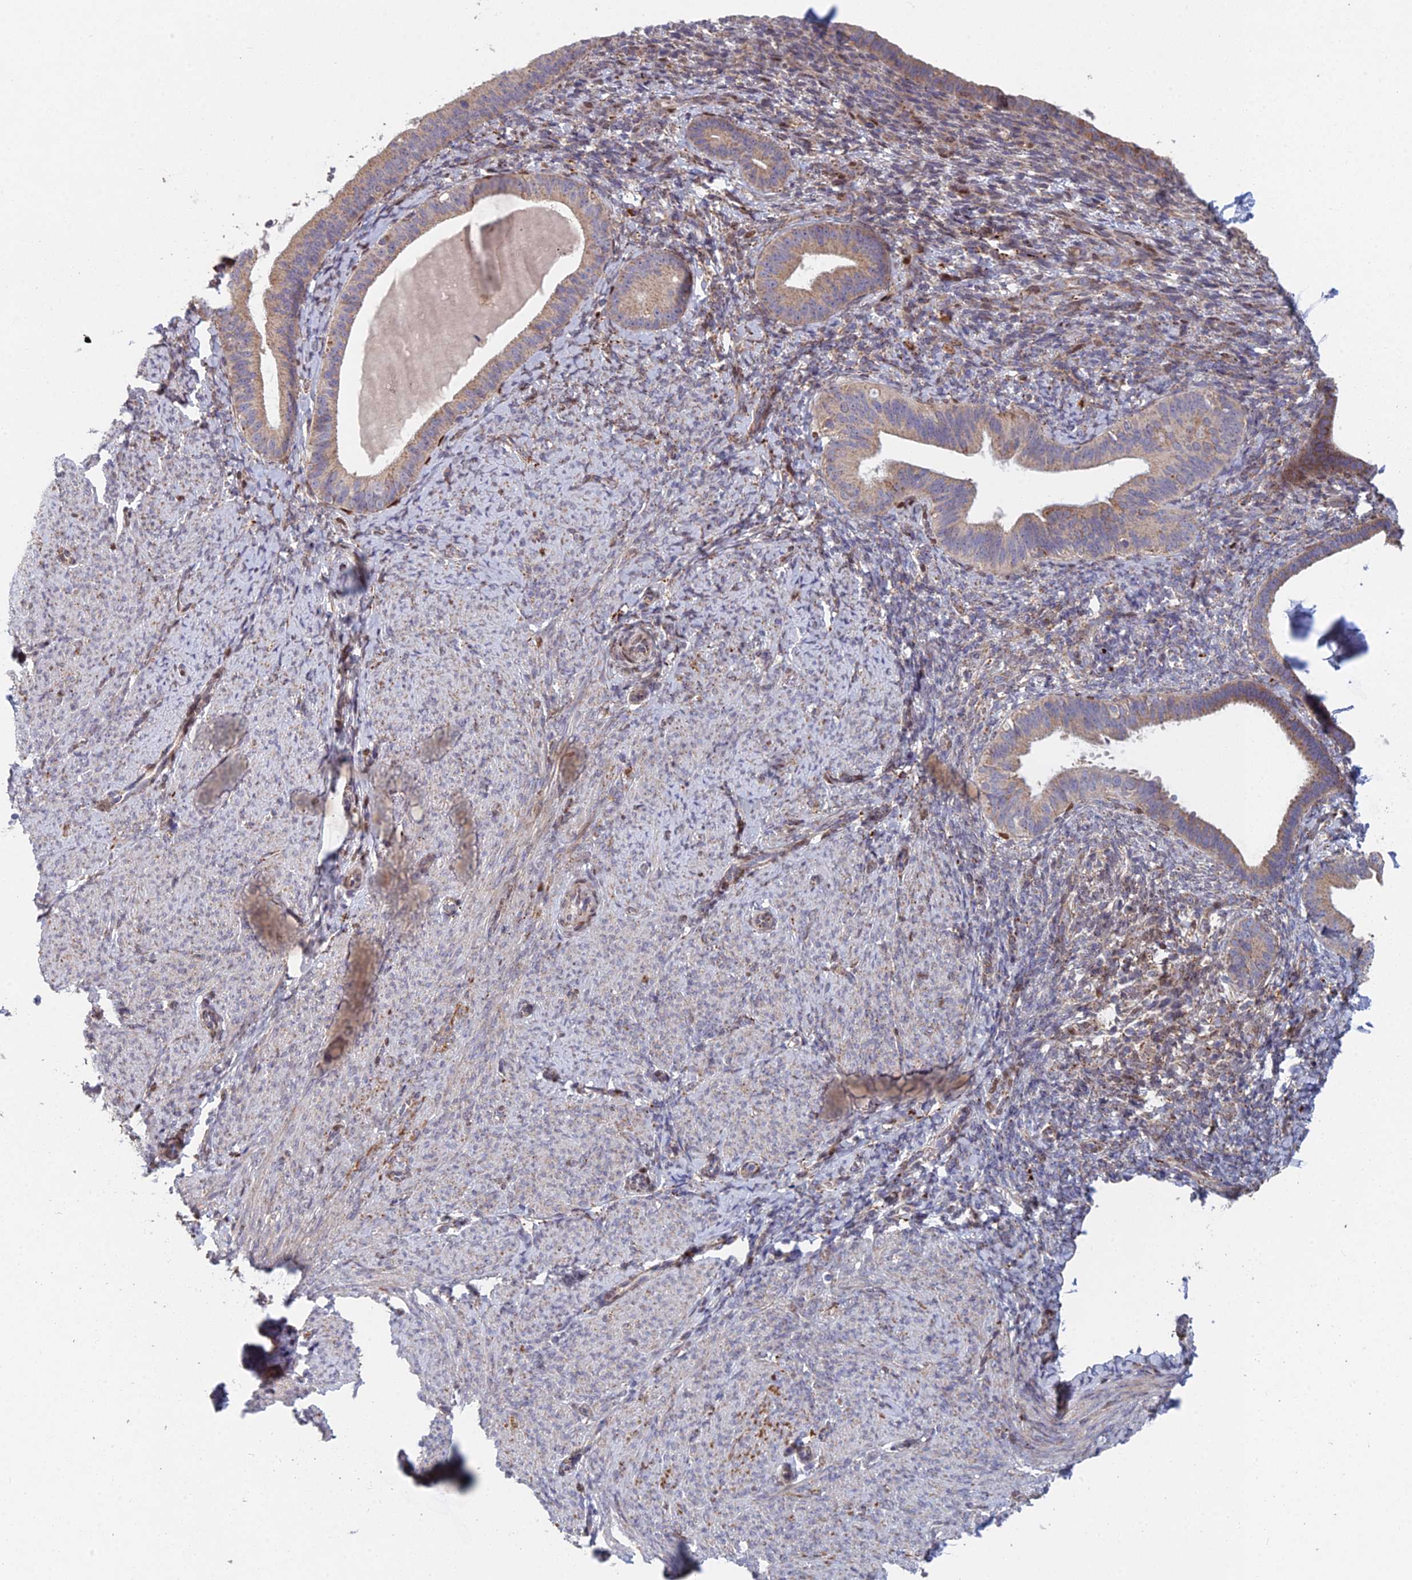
{"staining": {"intensity": "weak", "quantity": "<25%", "location": "cytoplasmic/membranous"}, "tissue": "endometrium", "cell_type": "Cells in endometrial stroma", "image_type": "normal", "snomed": [{"axis": "morphology", "description": "Normal tissue, NOS"}, {"axis": "topography", "description": "Endometrium"}], "caption": "A high-resolution photomicrograph shows immunohistochemistry staining of normal endometrium, which exhibits no significant staining in cells in endometrial stroma.", "gene": "FOXS1", "patient": {"sex": "female", "age": 65}}